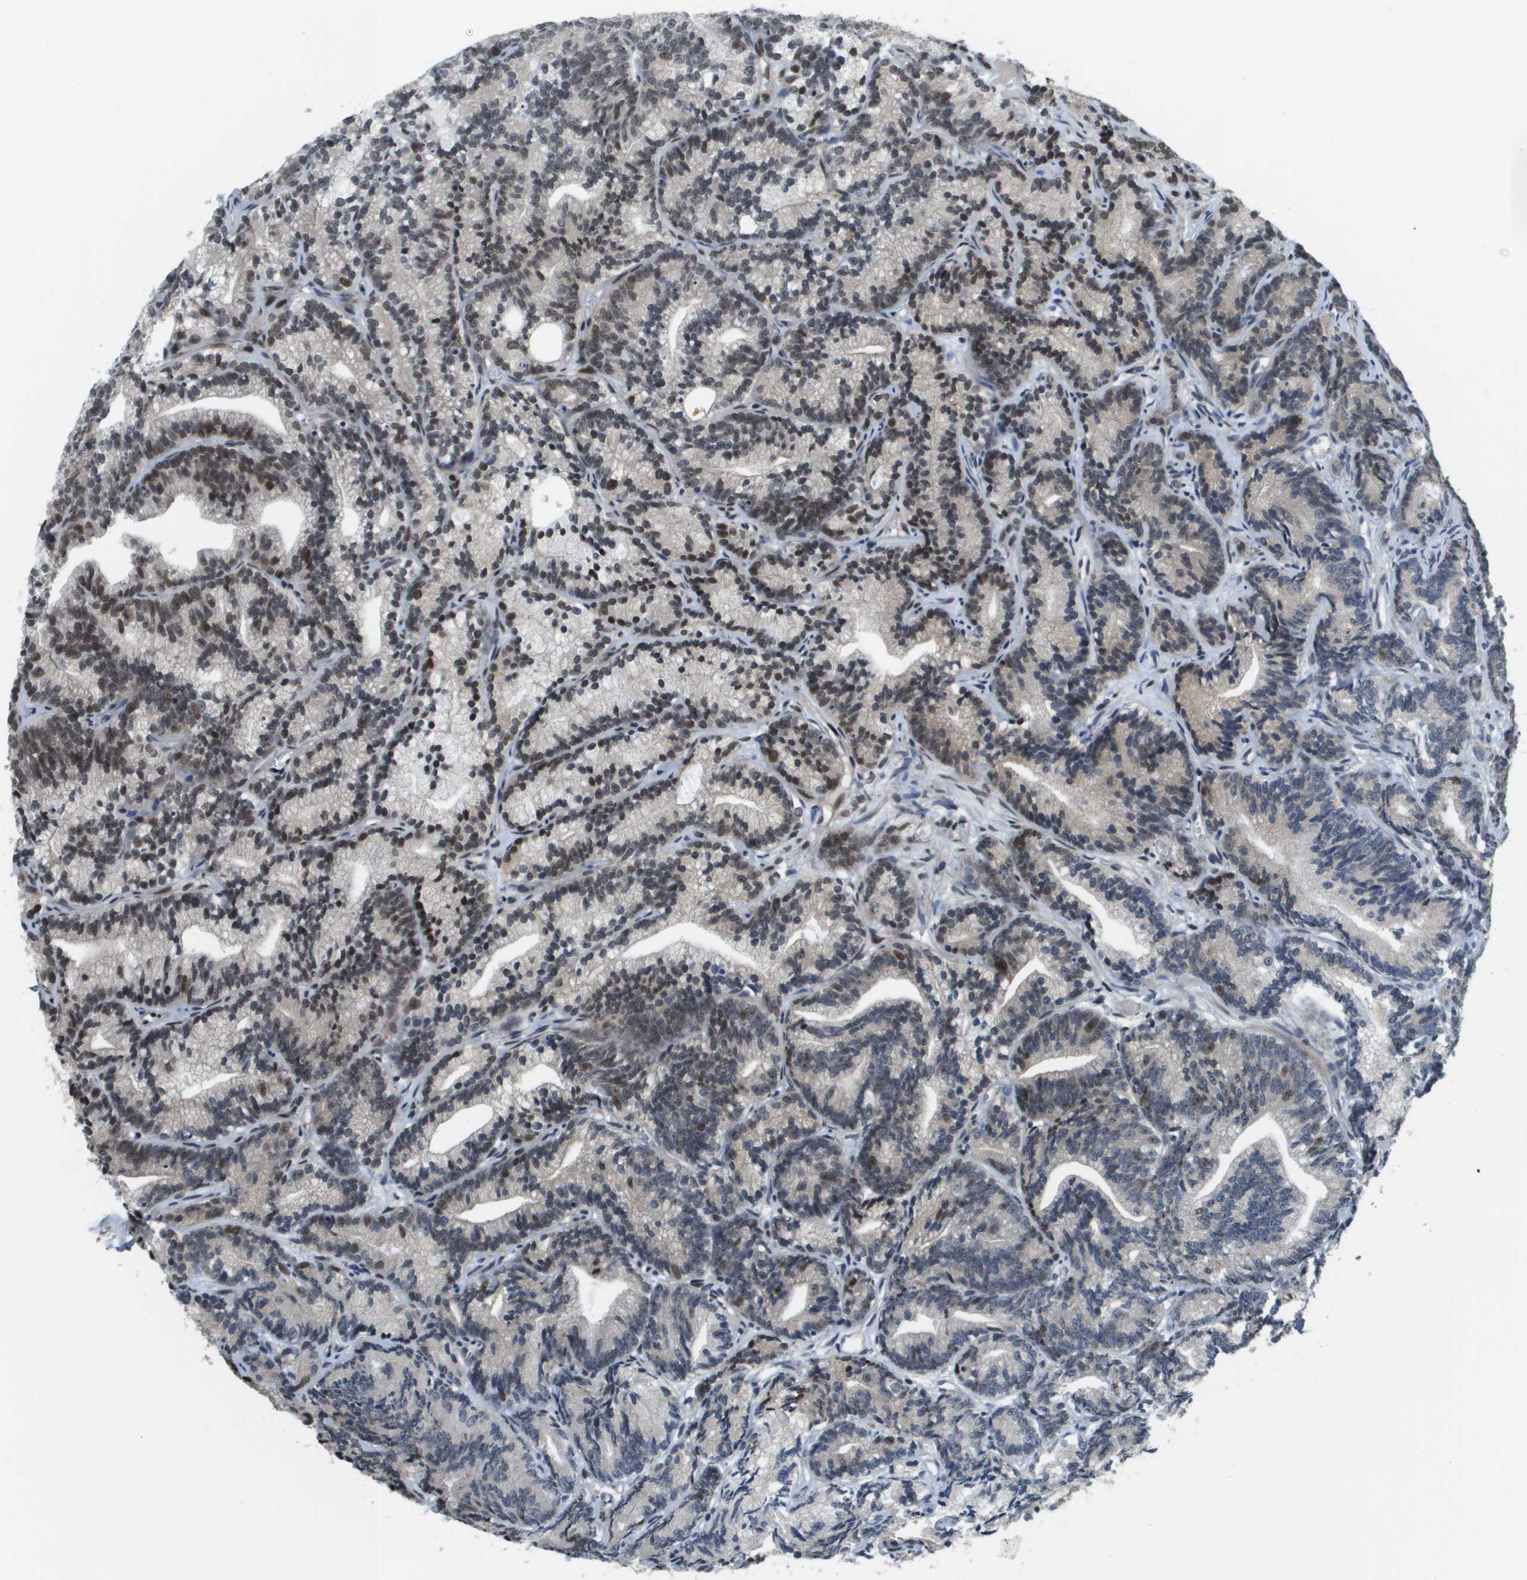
{"staining": {"intensity": "moderate", "quantity": "25%-75%", "location": "nuclear"}, "tissue": "prostate cancer", "cell_type": "Tumor cells", "image_type": "cancer", "snomed": [{"axis": "morphology", "description": "Adenocarcinoma, Low grade"}, {"axis": "topography", "description": "Prostate"}], "caption": "An immunohistochemistry (IHC) photomicrograph of tumor tissue is shown. Protein staining in brown shows moderate nuclear positivity in adenocarcinoma (low-grade) (prostate) within tumor cells.", "gene": "RECQL4", "patient": {"sex": "male", "age": 89}}